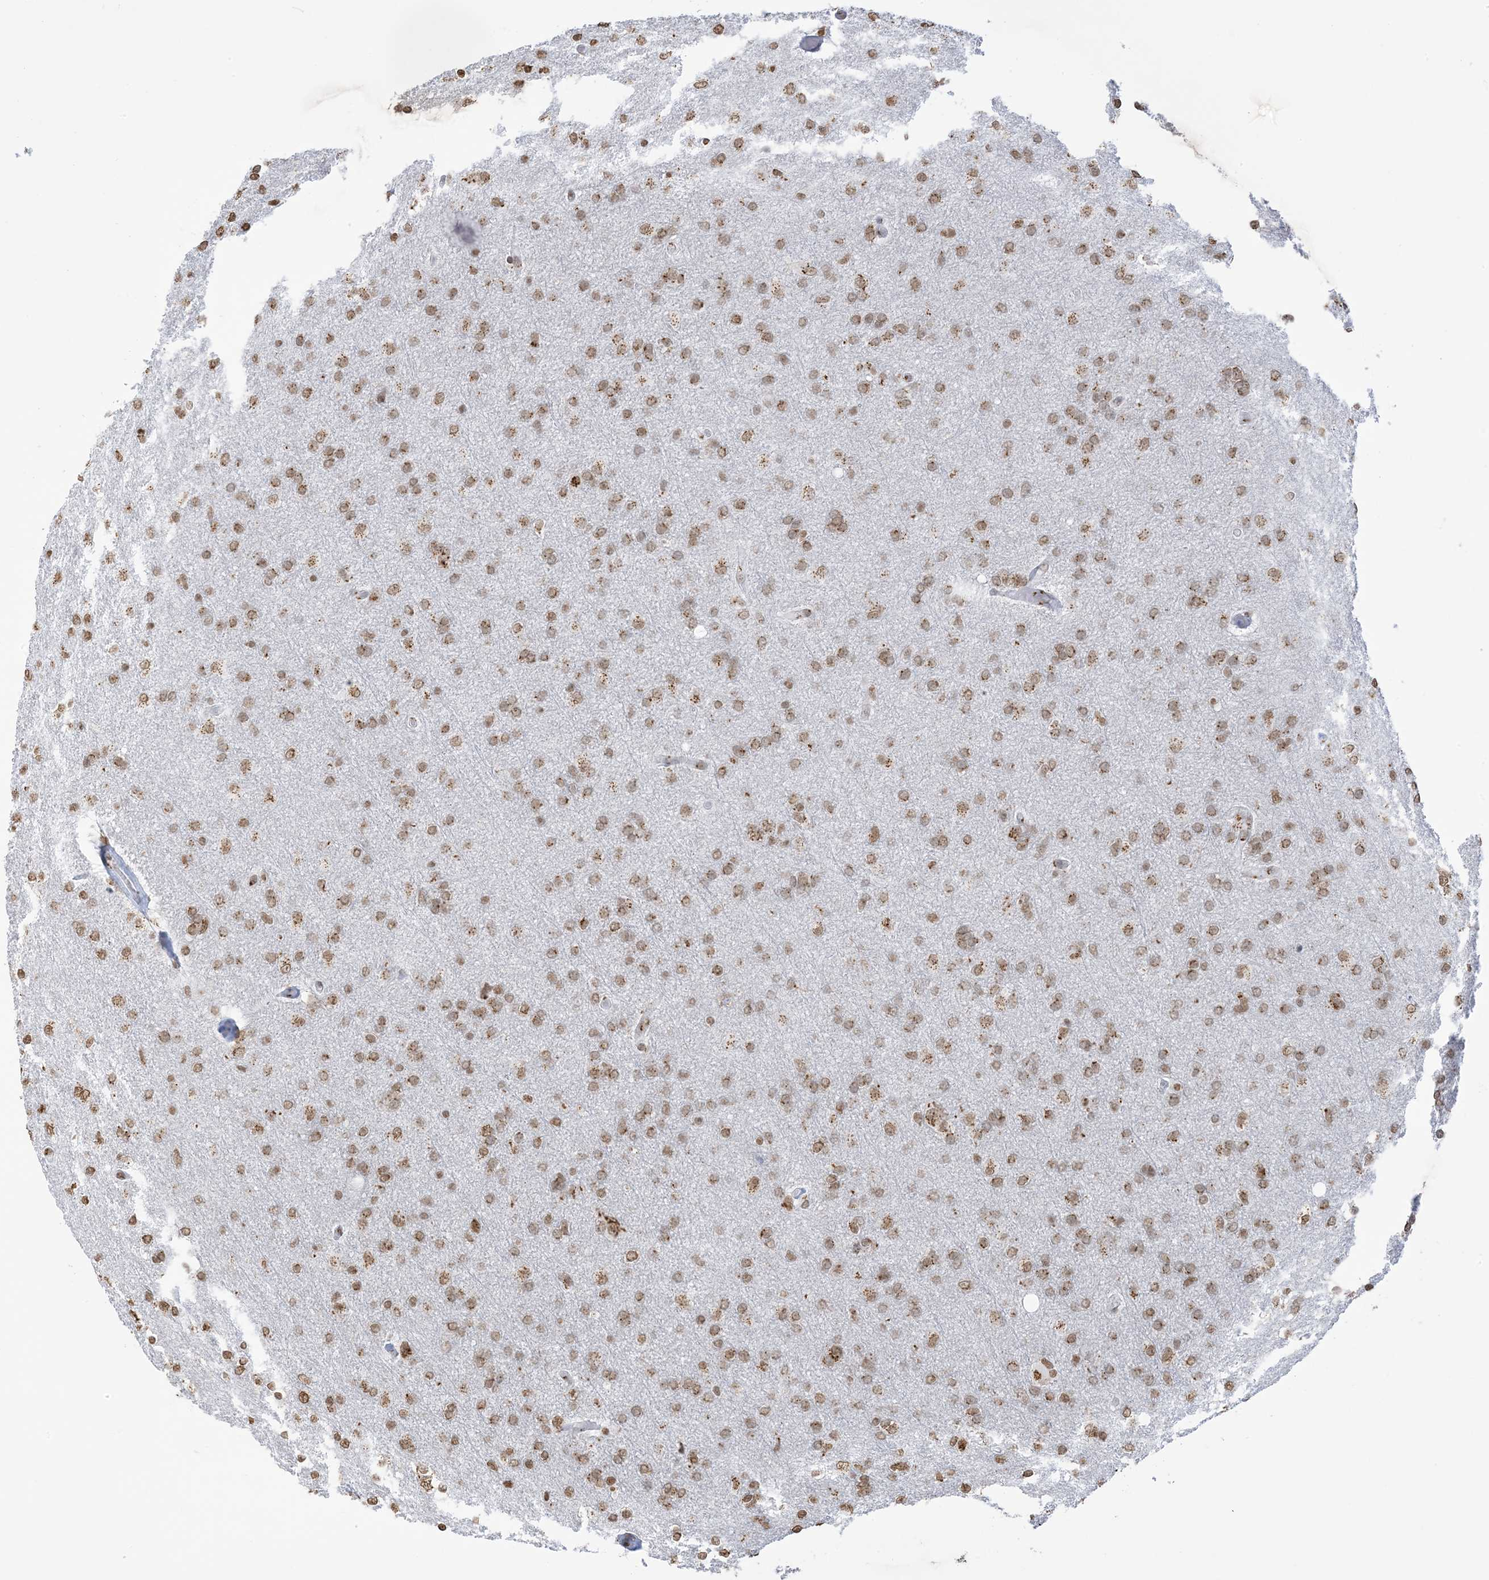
{"staining": {"intensity": "moderate", "quantity": ">75%", "location": "cytoplasmic/membranous,nuclear"}, "tissue": "glioma", "cell_type": "Tumor cells", "image_type": "cancer", "snomed": [{"axis": "morphology", "description": "Glioma, malignant, High grade"}, {"axis": "topography", "description": "Cerebral cortex"}], "caption": "Moderate cytoplasmic/membranous and nuclear expression for a protein is appreciated in approximately >75% of tumor cells of glioma using IHC.", "gene": "GPR107", "patient": {"sex": "female", "age": 36}}